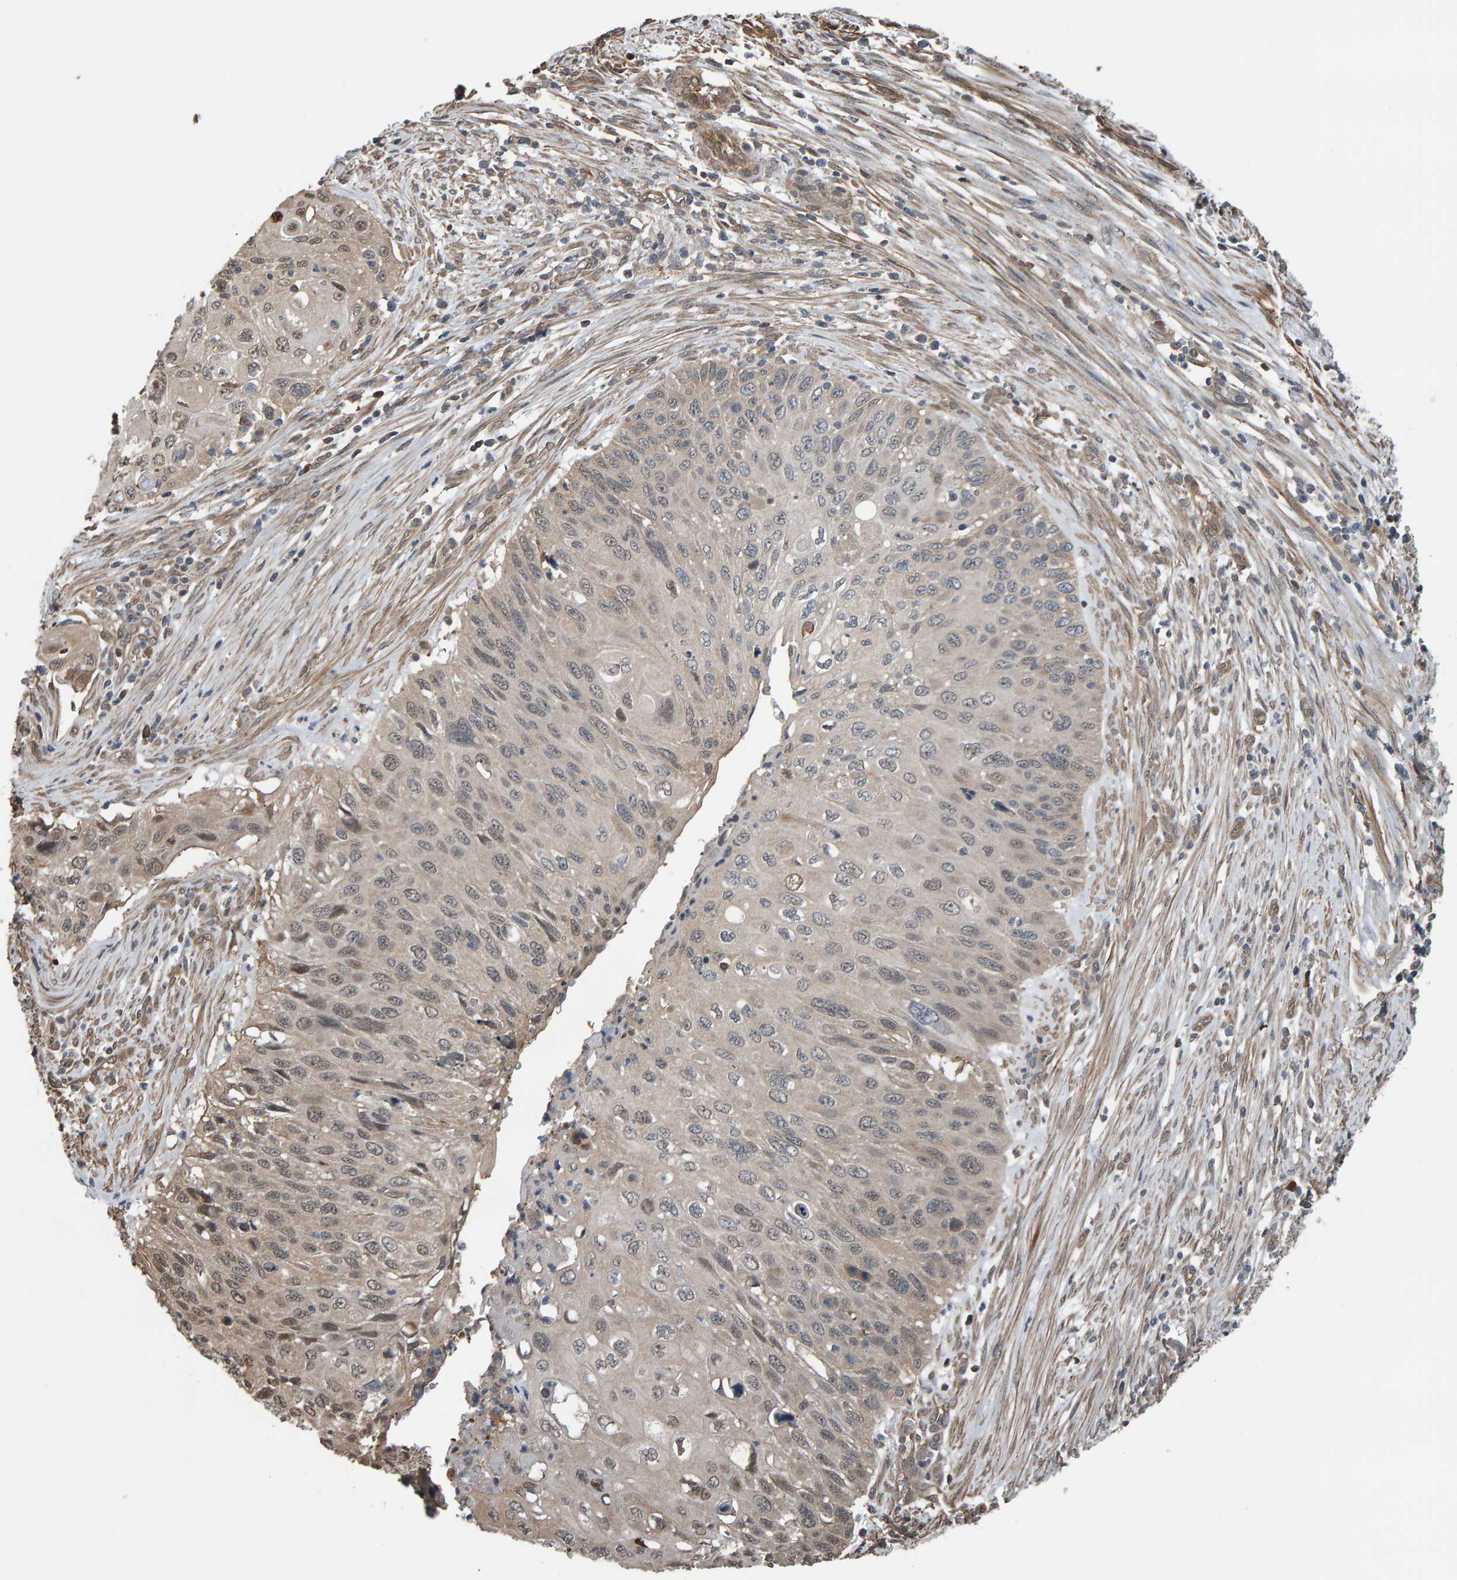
{"staining": {"intensity": "weak", "quantity": "<25%", "location": "cytoplasmic/membranous,nuclear"}, "tissue": "cervical cancer", "cell_type": "Tumor cells", "image_type": "cancer", "snomed": [{"axis": "morphology", "description": "Squamous cell carcinoma, NOS"}, {"axis": "topography", "description": "Cervix"}], "caption": "A micrograph of cervical squamous cell carcinoma stained for a protein demonstrates no brown staining in tumor cells.", "gene": "COASY", "patient": {"sex": "female", "age": 70}}